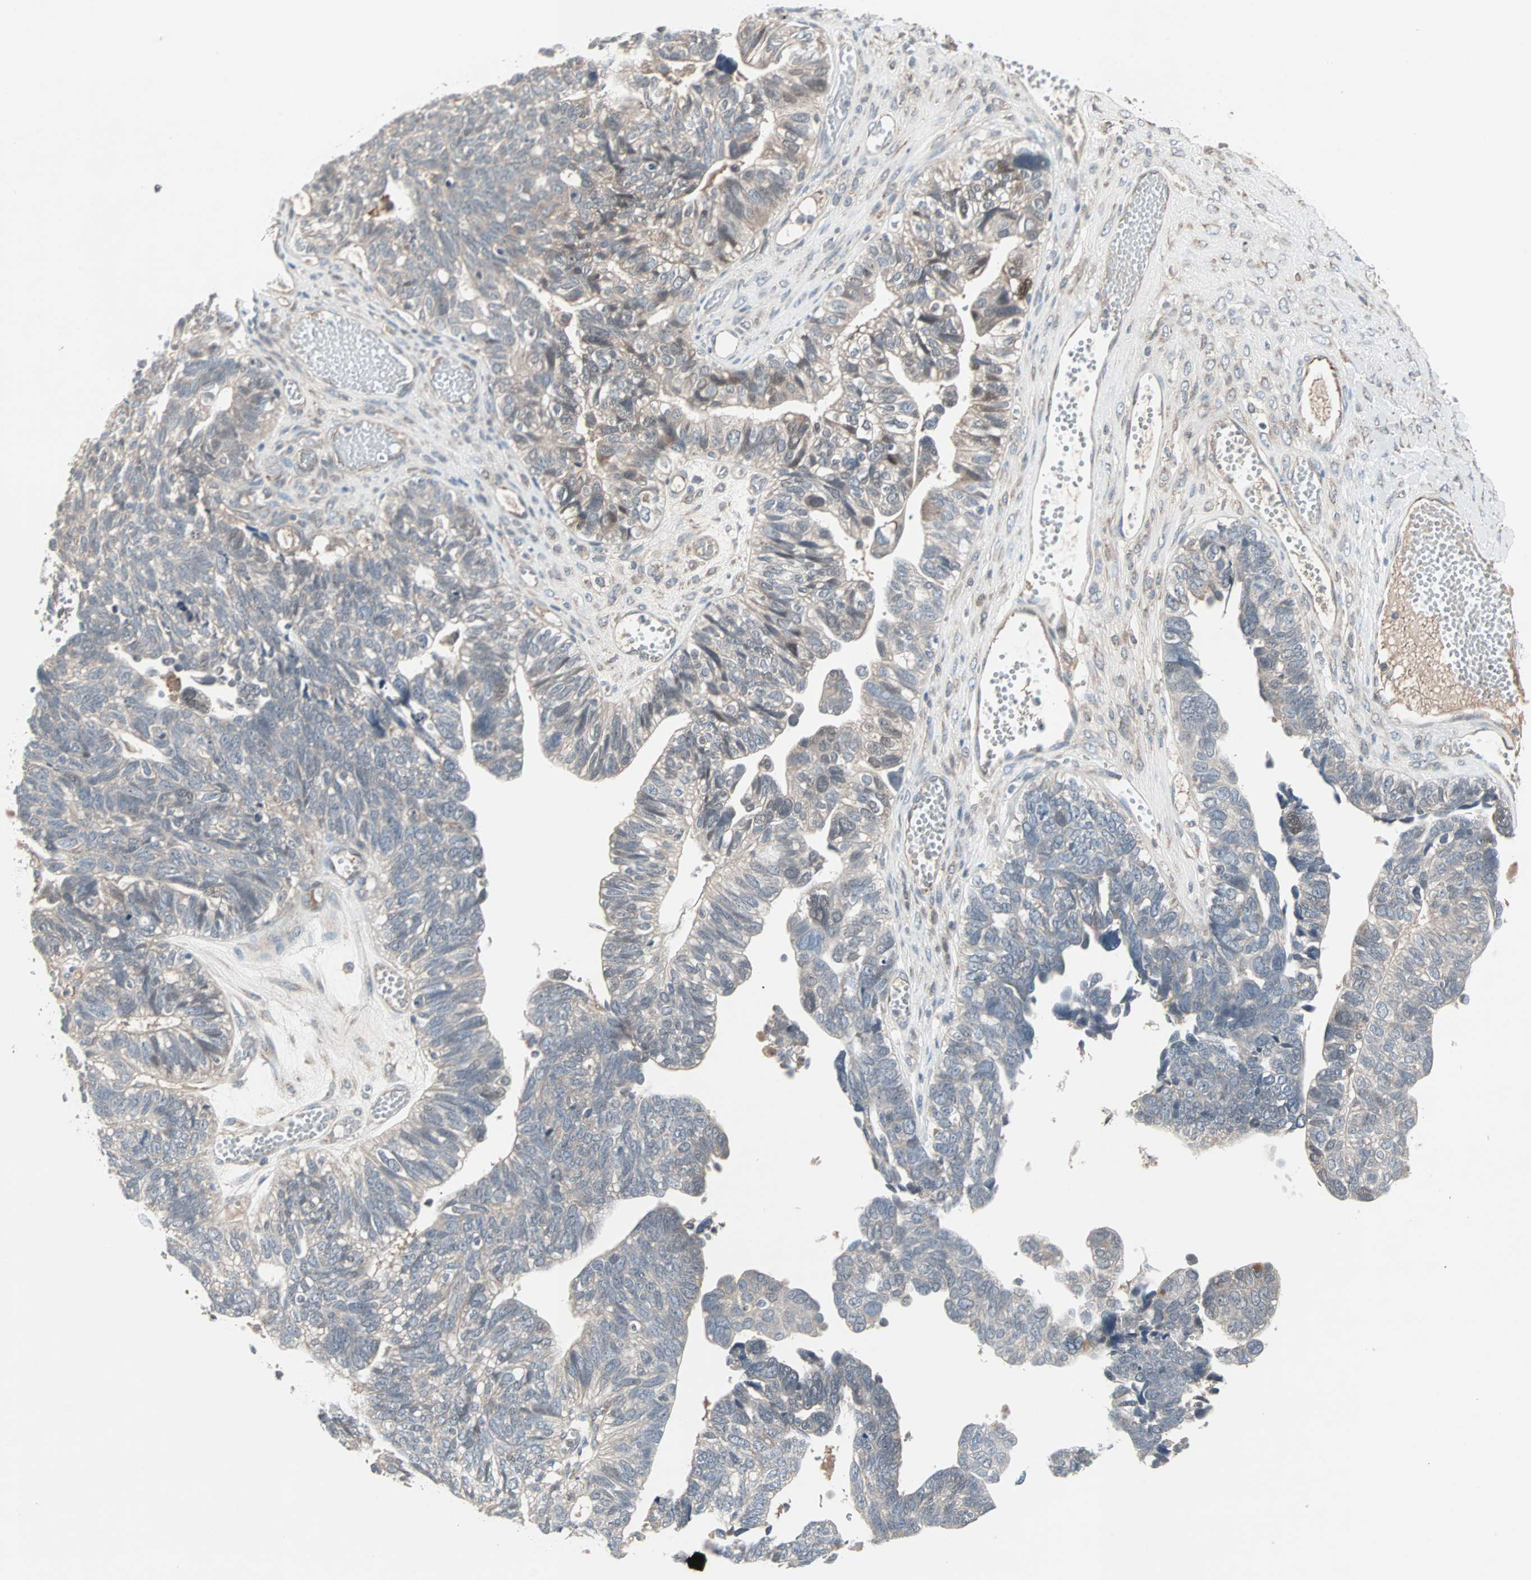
{"staining": {"intensity": "weak", "quantity": "<25%", "location": "cytoplasmic/membranous"}, "tissue": "ovarian cancer", "cell_type": "Tumor cells", "image_type": "cancer", "snomed": [{"axis": "morphology", "description": "Cystadenocarcinoma, serous, NOS"}, {"axis": "topography", "description": "Ovary"}], "caption": "An image of serous cystadenocarcinoma (ovarian) stained for a protein exhibits no brown staining in tumor cells. (Stains: DAB (3,3'-diaminobenzidine) immunohistochemistry (IHC) with hematoxylin counter stain, Microscopy: brightfield microscopy at high magnification).", "gene": "JMJD7-PLA2G4B", "patient": {"sex": "female", "age": 79}}